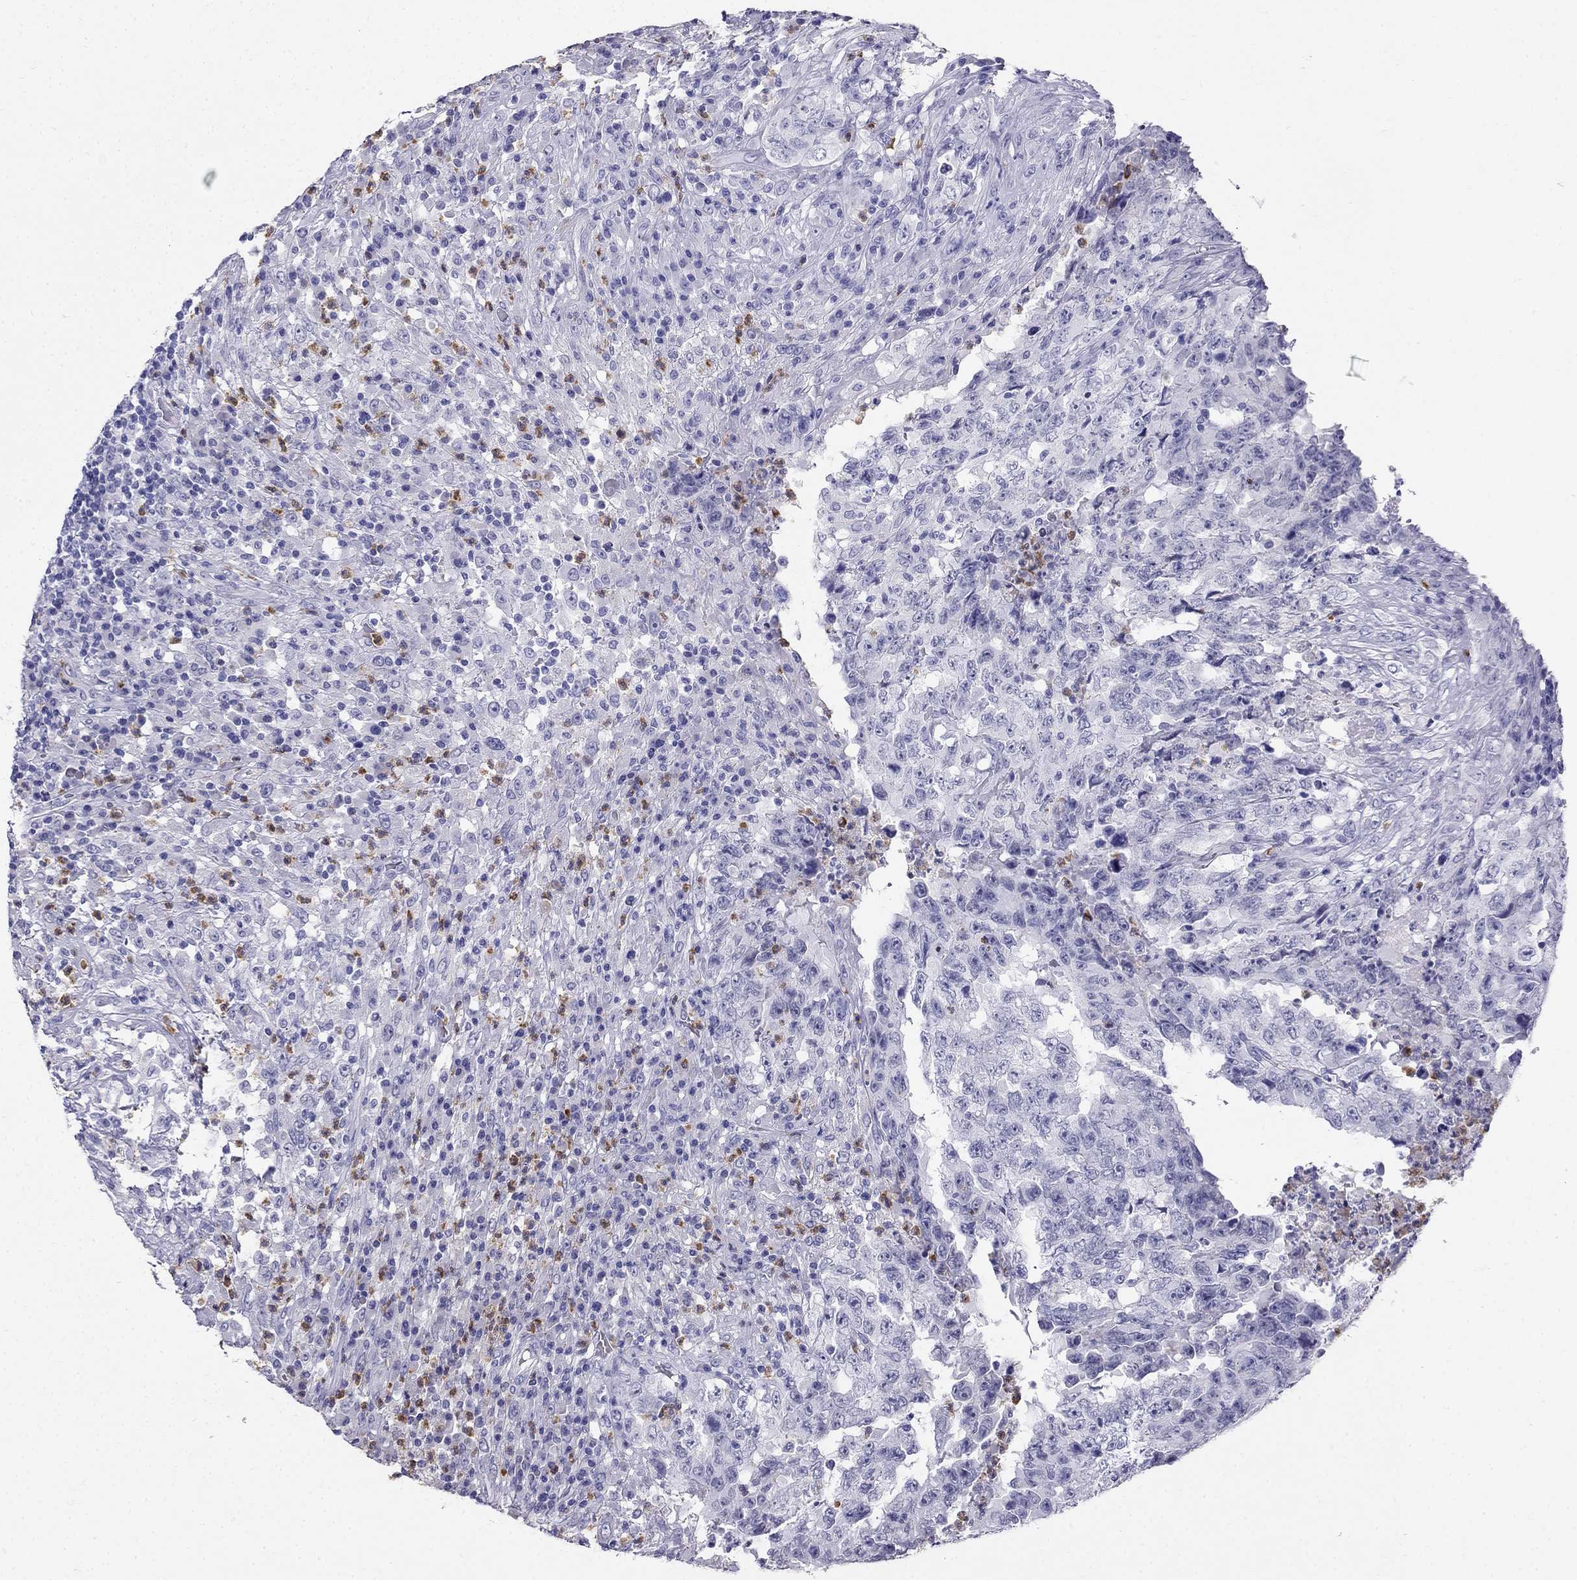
{"staining": {"intensity": "negative", "quantity": "none", "location": "none"}, "tissue": "testis cancer", "cell_type": "Tumor cells", "image_type": "cancer", "snomed": [{"axis": "morphology", "description": "Necrosis, NOS"}, {"axis": "morphology", "description": "Carcinoma, Embryonal, NOS"}, {"axis": "topography", "description": "Testis"}], "caption": "This micrograph is of testis cancer stained with immunohistochemistry (IHC) to label a protein in brown with the nuclei are counter-stained blue. There is no staining in tumor cells.", "gene": "PPP1R36", "patient": {"sex": "male", "age": 19}}